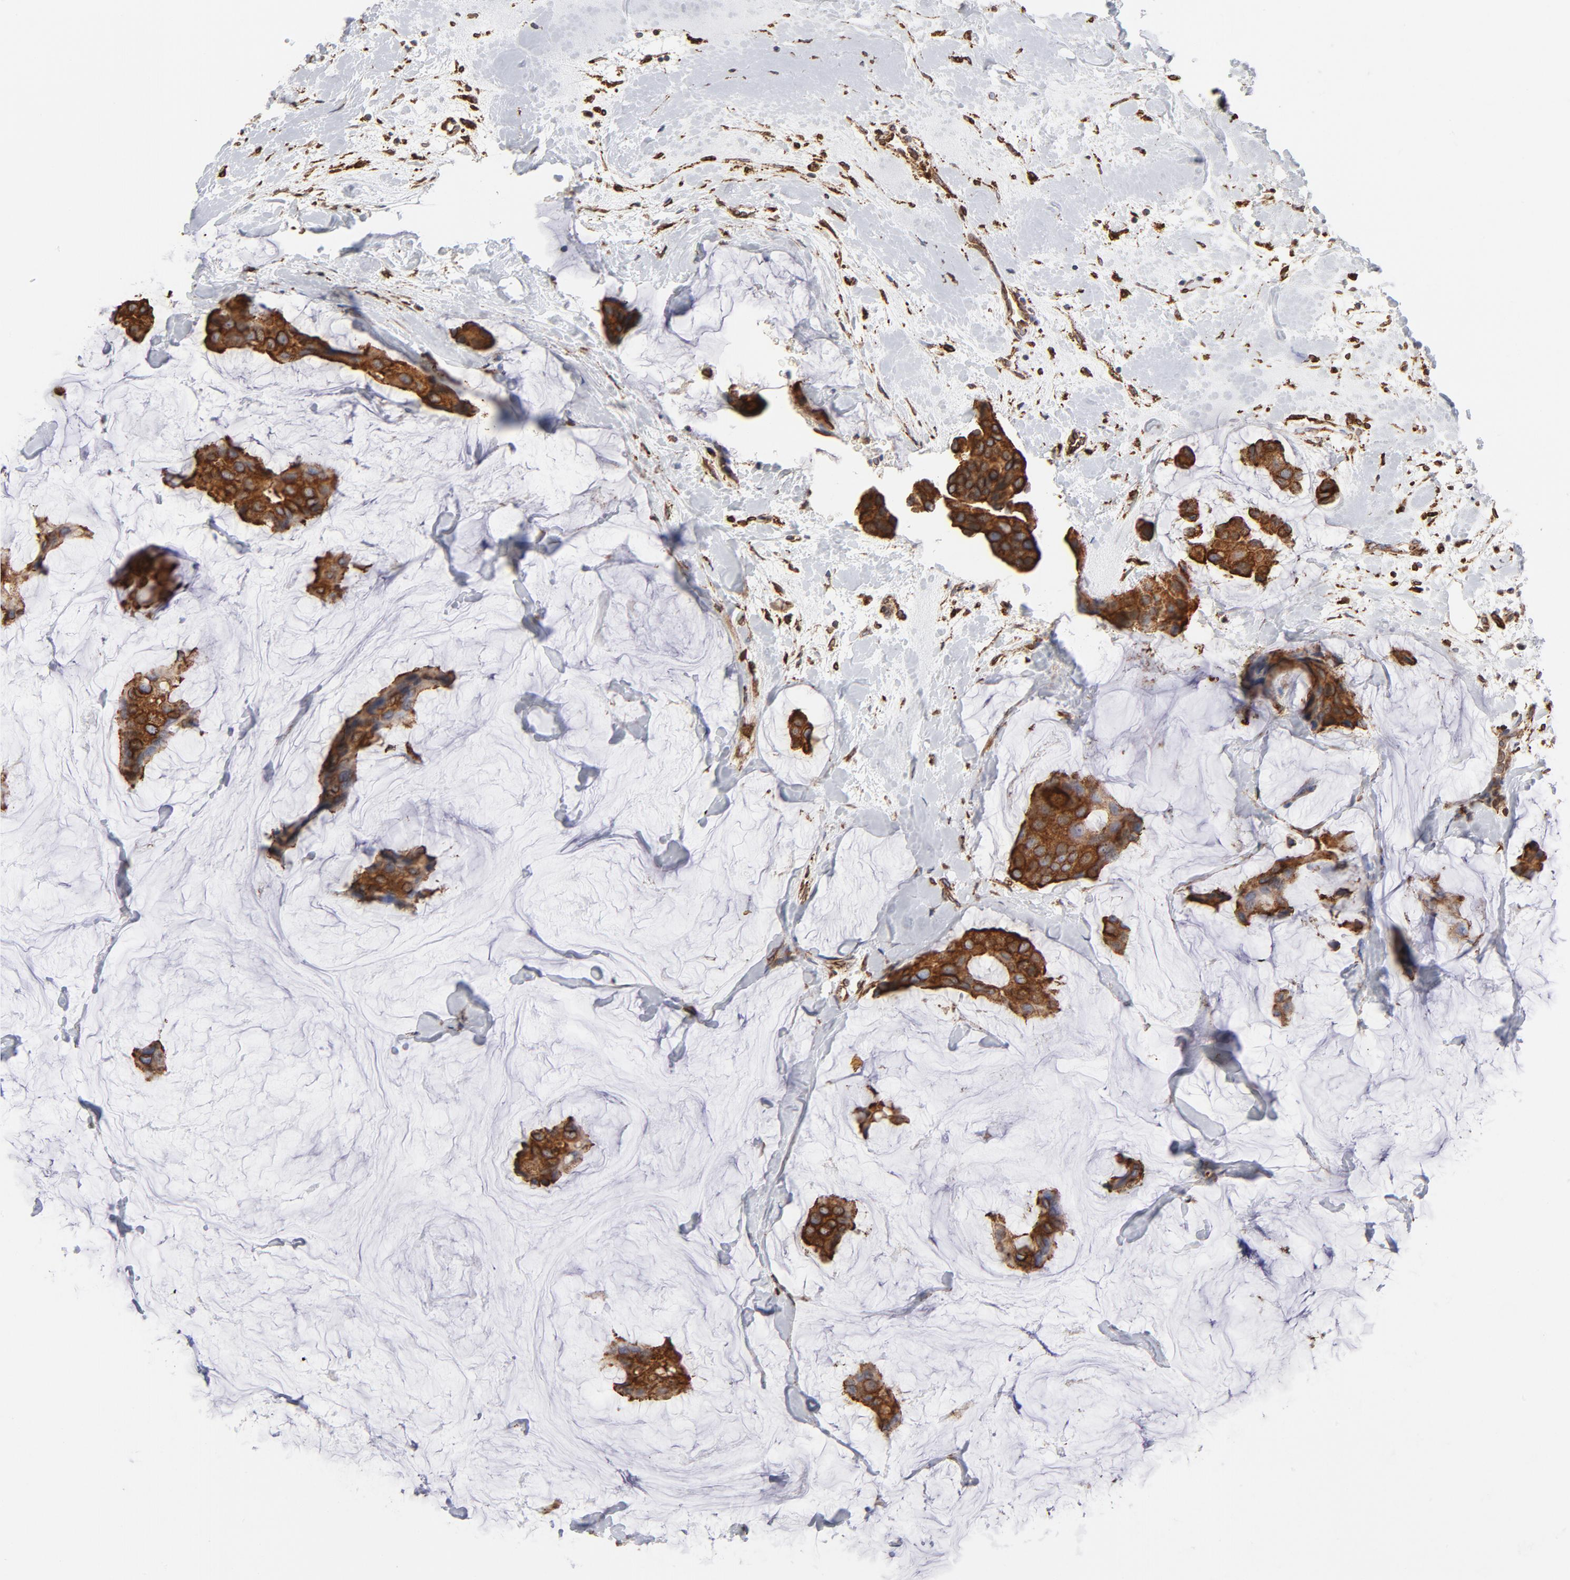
{"staining": {"intensity": "strong", "quantity": ">75%", "location": "cytoplasmic/membranous"}, "tissue": "breast cancer", "cell_type": "Tumor cells", "image_type": "cancer", "snomed": [{"axis": "morphology", "description": "Normal tissue, NOS"}, {"axis": "morphology", "description": "Duct carcinoma"}, {"axis": "topography", "description": "Breast"}], "caption": "This image reveals breast cancer (infiltrating ductal carcinoma) stained with immunohistochemistry to label a protein in brown. The cytoplasmic/membranous of tumor cells show strong positivity for the protein. Nuclei are counter-stained blue.", "gene": "CANX", "patient": {"sex": "female", "age": 50}}